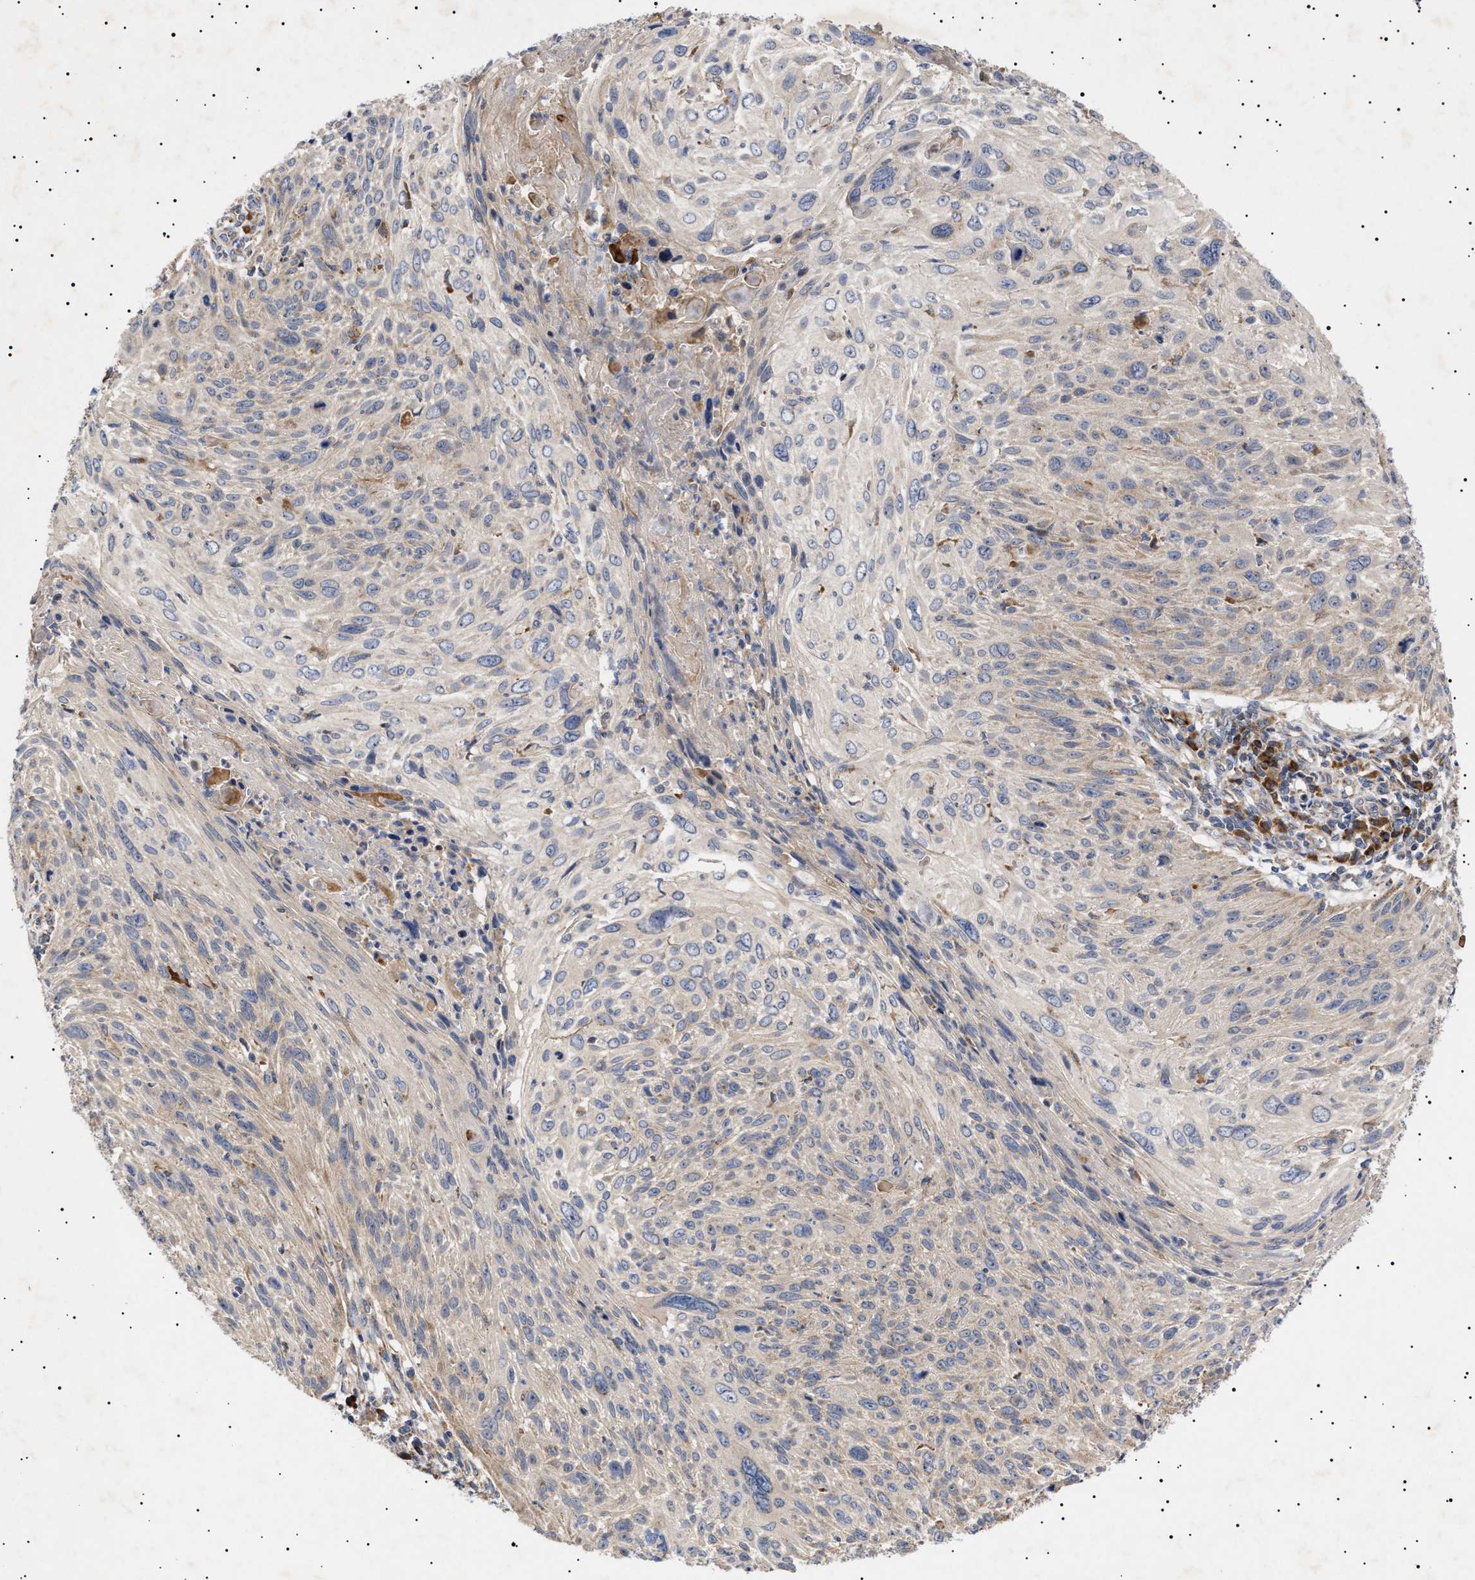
{"staining": {"intensity": "weak", "quantity": "<25%", "location": "cytoplasmic/membranous"}, "tissue": "cervical cancer", "cell_type": "Tumor cells", "image_type": "cancer", "snomed": [{"axis": "morphology", "description": "Squamous cell carcinoma, NOS"}, {"axis": "topography", "description": "Cervix"}], "caption": "There is no significant positivity in tumor cells of squamous cell carcinoma (cervical).", "gene": "MRPL10", "patient": {"sex": "female", "age": 51}}